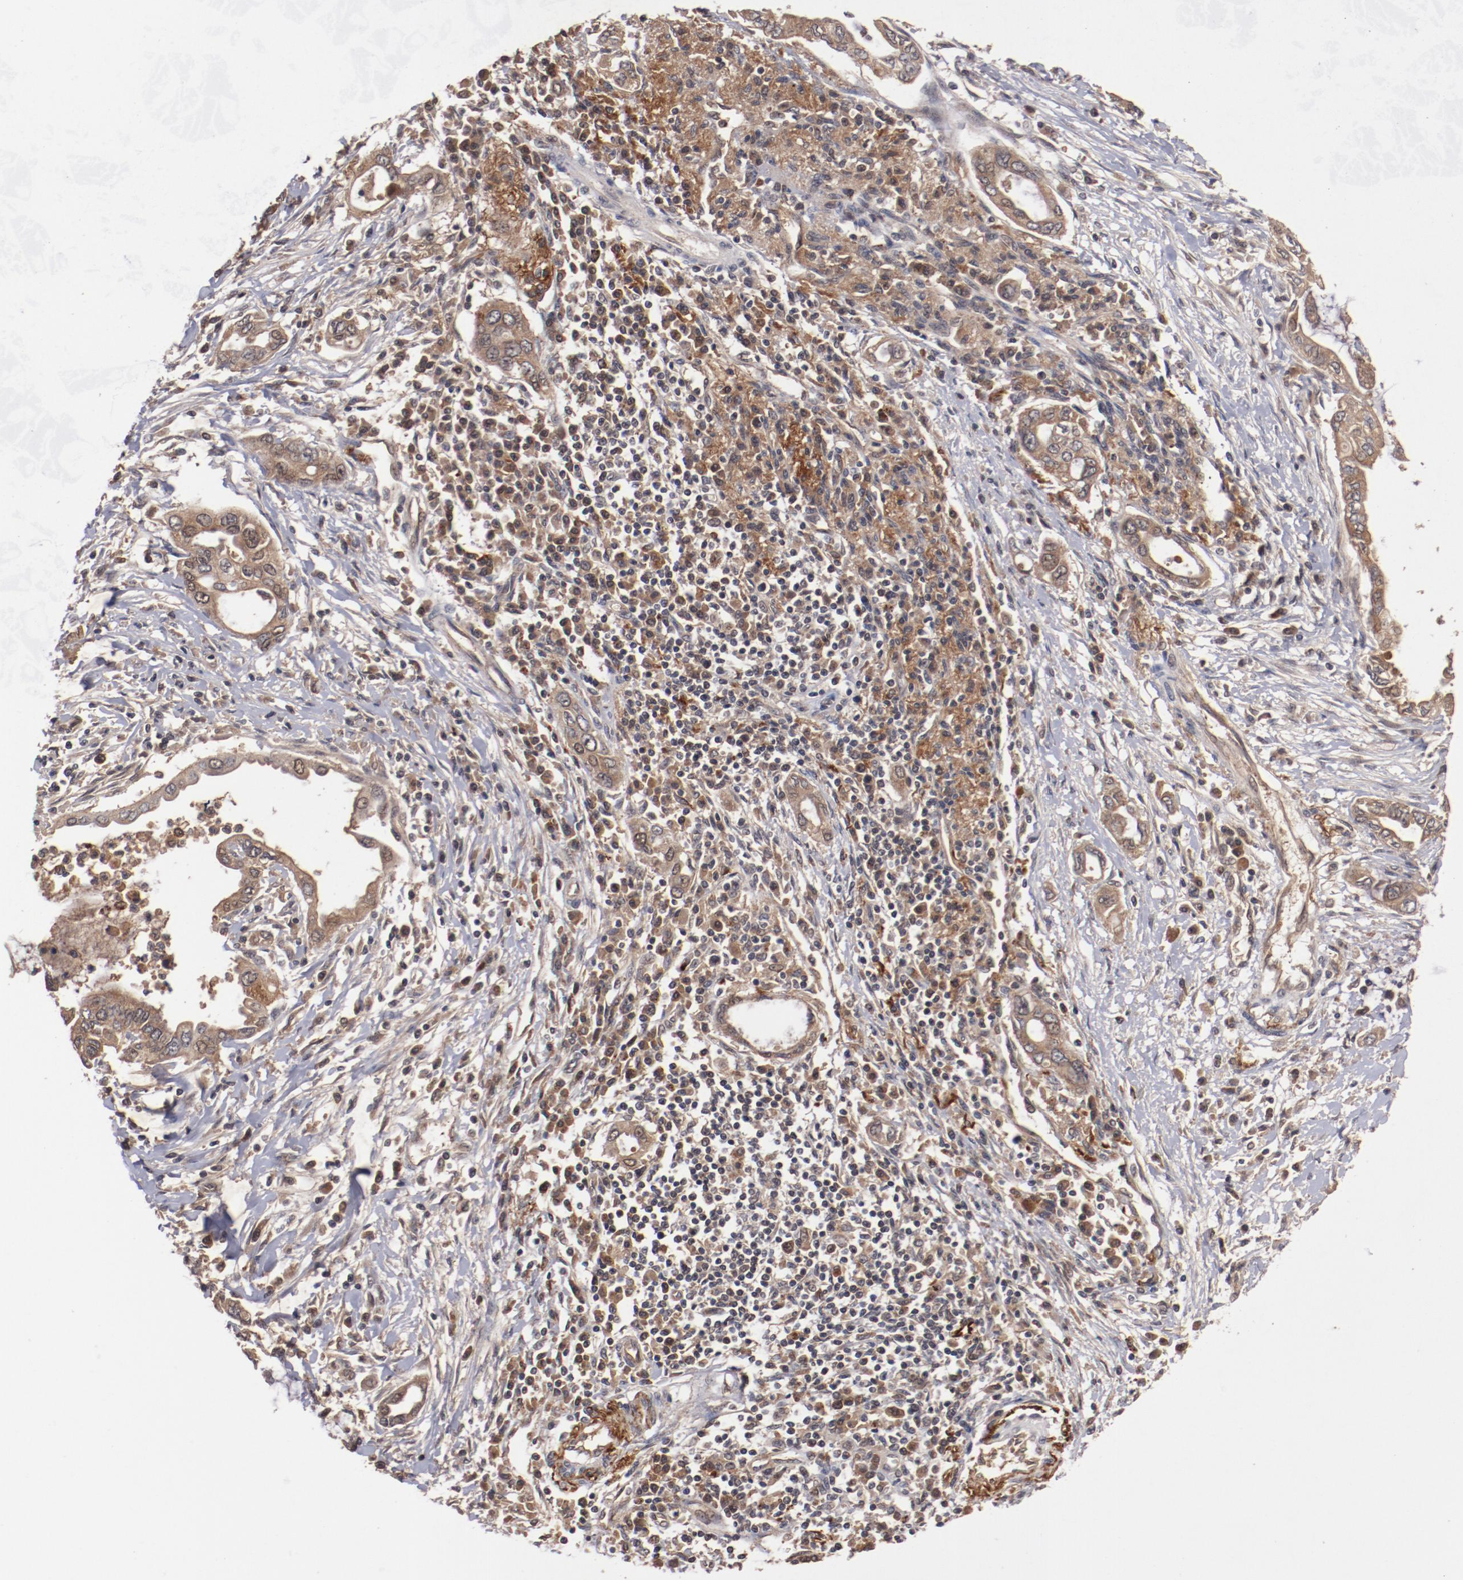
{"staining": {"intensity": "moderate", "quantity": ">75%", "location": "cytoplasmic/membranous"}, "tissue": "pancreatic cancer", "cell_type": "Tumor cells", "image_type": "cancer", "snomed": [{"axis": "morphology", "description": "Adenocarcinoma, NOS"}, {"axis": "topography", "description": "Pancreas"}], "caption": "Moderate cytoplasmic/membranous positivity for a protein is seen in approximately >75% of tumor cells of pancreatic cancer (adenocarcinoma) using immunohistochemistry.", "gene": "TENM1", "patient": {"sex": "female", "age": 57}}